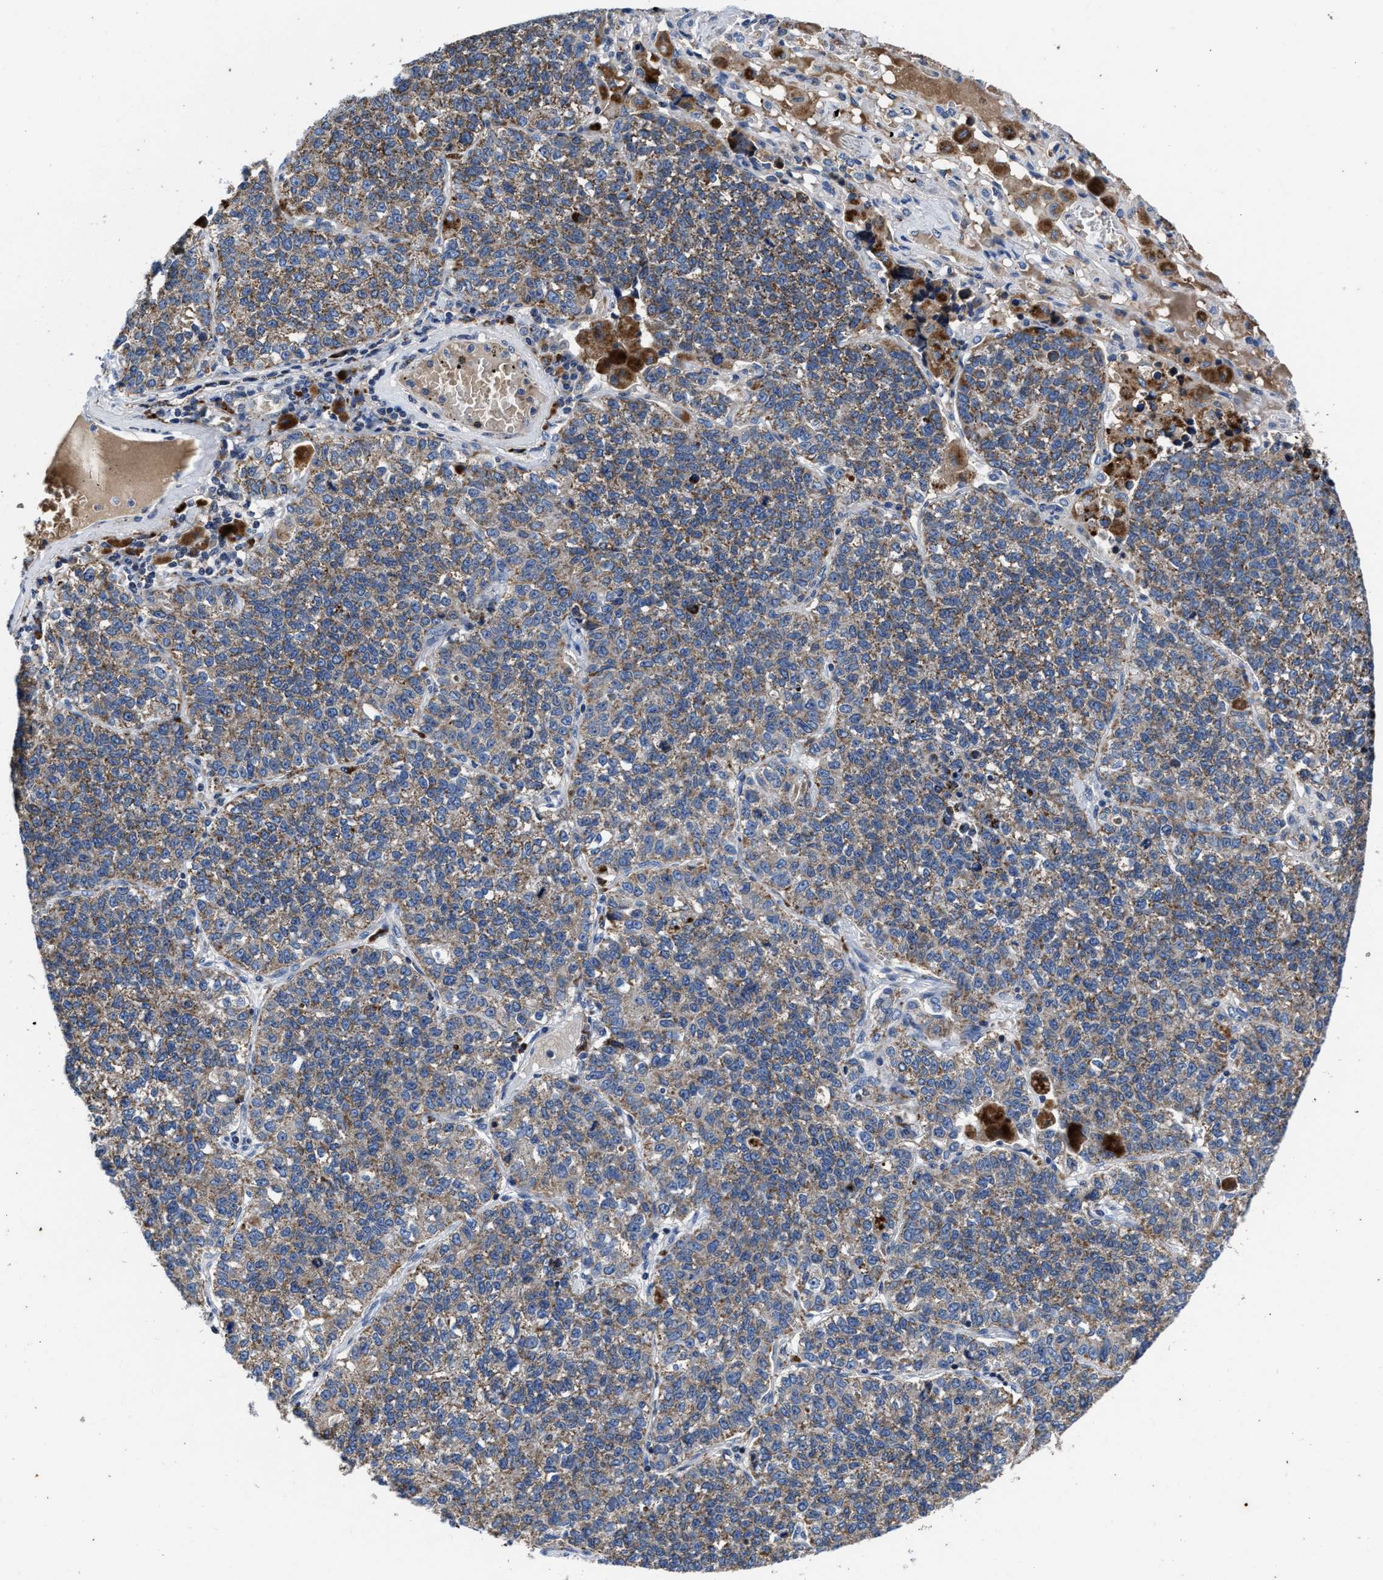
{"staining": {"intensity": "weak", "quantity": ">75%", "location": "cytoplasmic/membranous"}, "tissue": "lung cancer", "cell_type": "Tumor cells", "image_type": "cancer", "snomed": [{"axis": "morphology", "description": "Adenocarcinoma, NOS"}, {"axis": "topography", "description": "Lung"}], "caption": "Adenocarcinoma (lung) was stained to show a protein in brown. There is low levels of weak cytoplasmic/membranous staining in approximately >75% of tumor cells. (IHC, brightfield microscopy, high magnification).", "gene": "CACNA1D", "patient": {"sex": "male", "age": 49}}